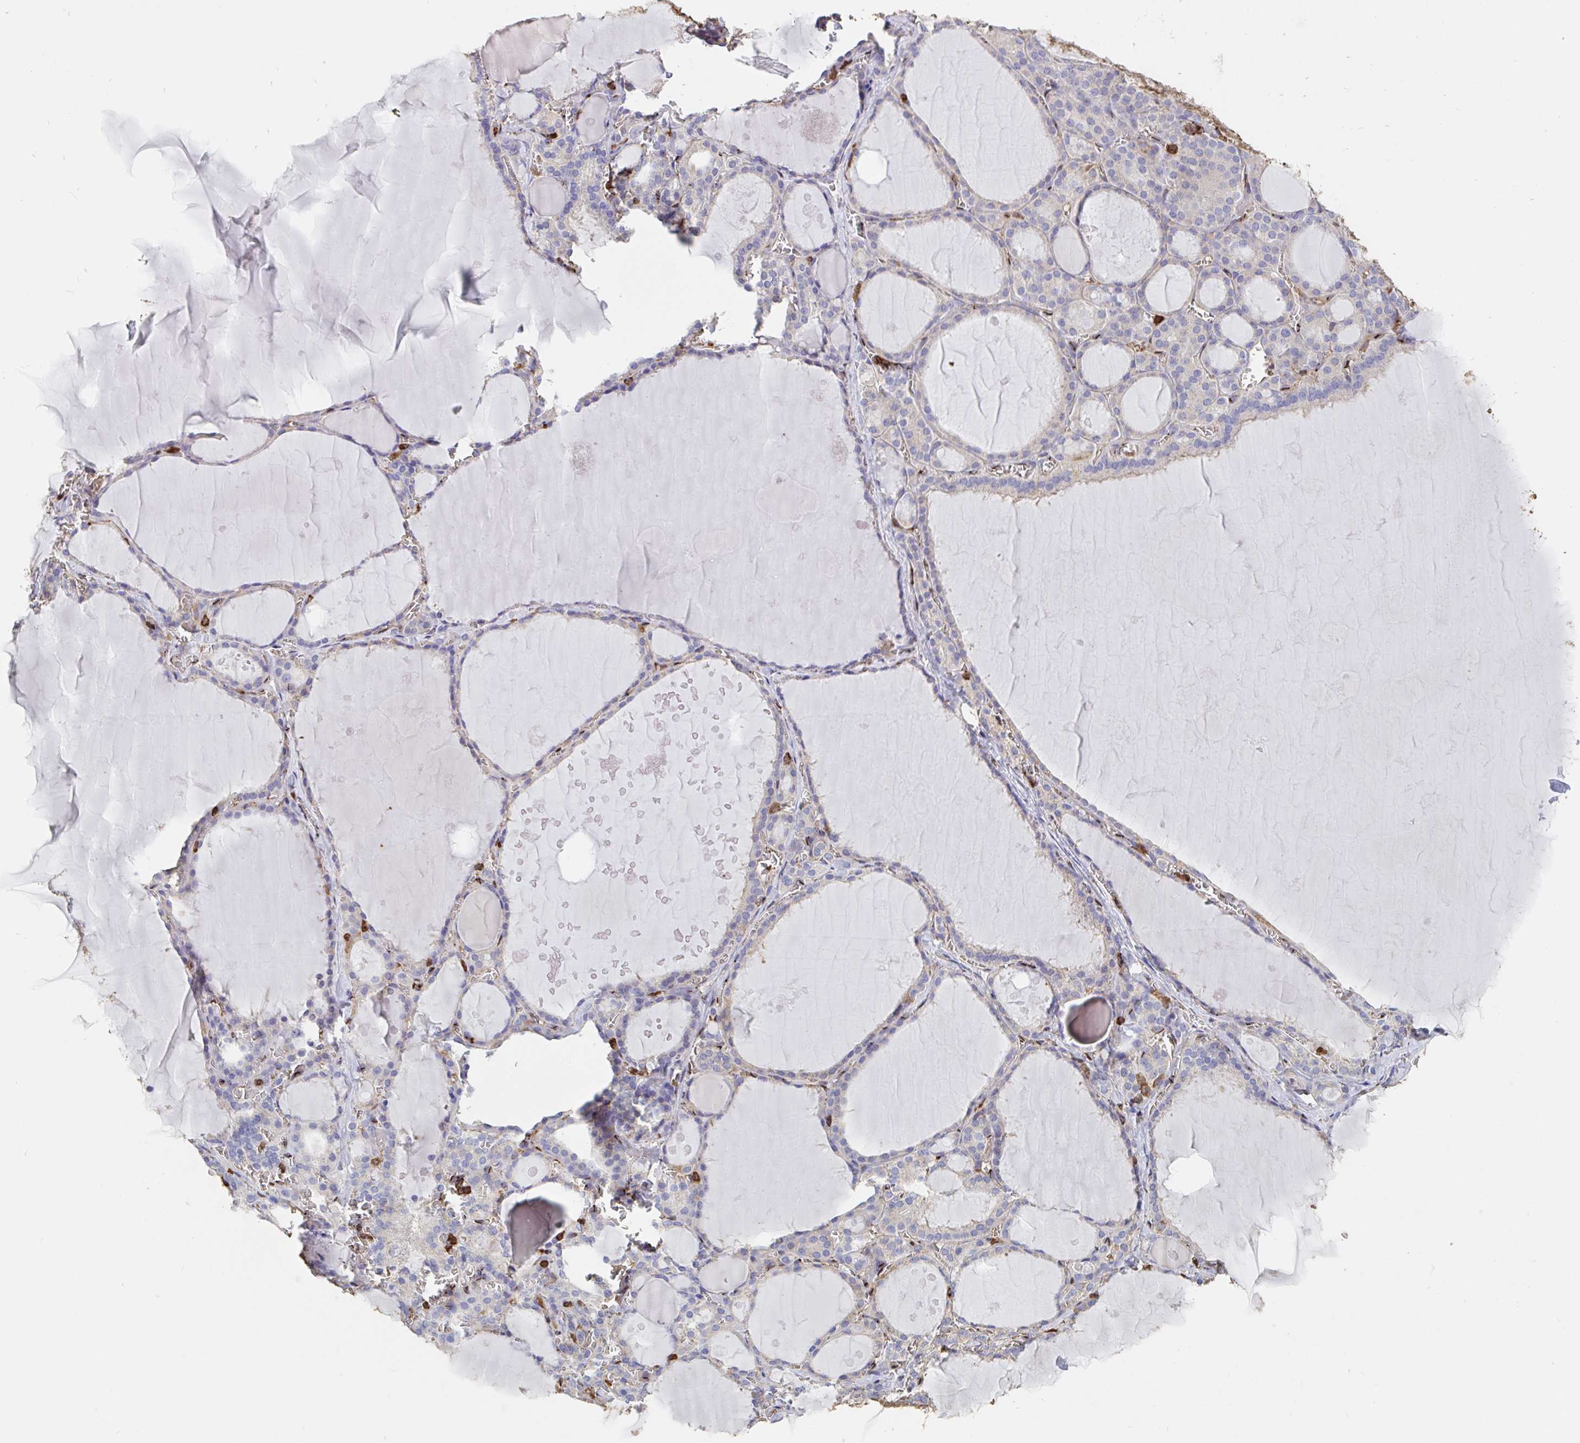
{"staining": {"intensity": "weak", "quantity": "25%-75%", "location": "cytoplasmic/membranous"}, "tissue": "thyroid gland", "cell_type": "Glandular cells", "image_type": "normal", "snomed": [{"axis": "morphology", "description": "Normal tissue, NOS"}, {"axis": "topography", "description": "Thyroid gland"}], "caption": "Glandular cells exhibit weak cytoplasmic/membranous expression in about 25%-75% of cells in normal thyroid gland.", "gene": "CFL1", "patient": {"sex": "male", "age": 56}}